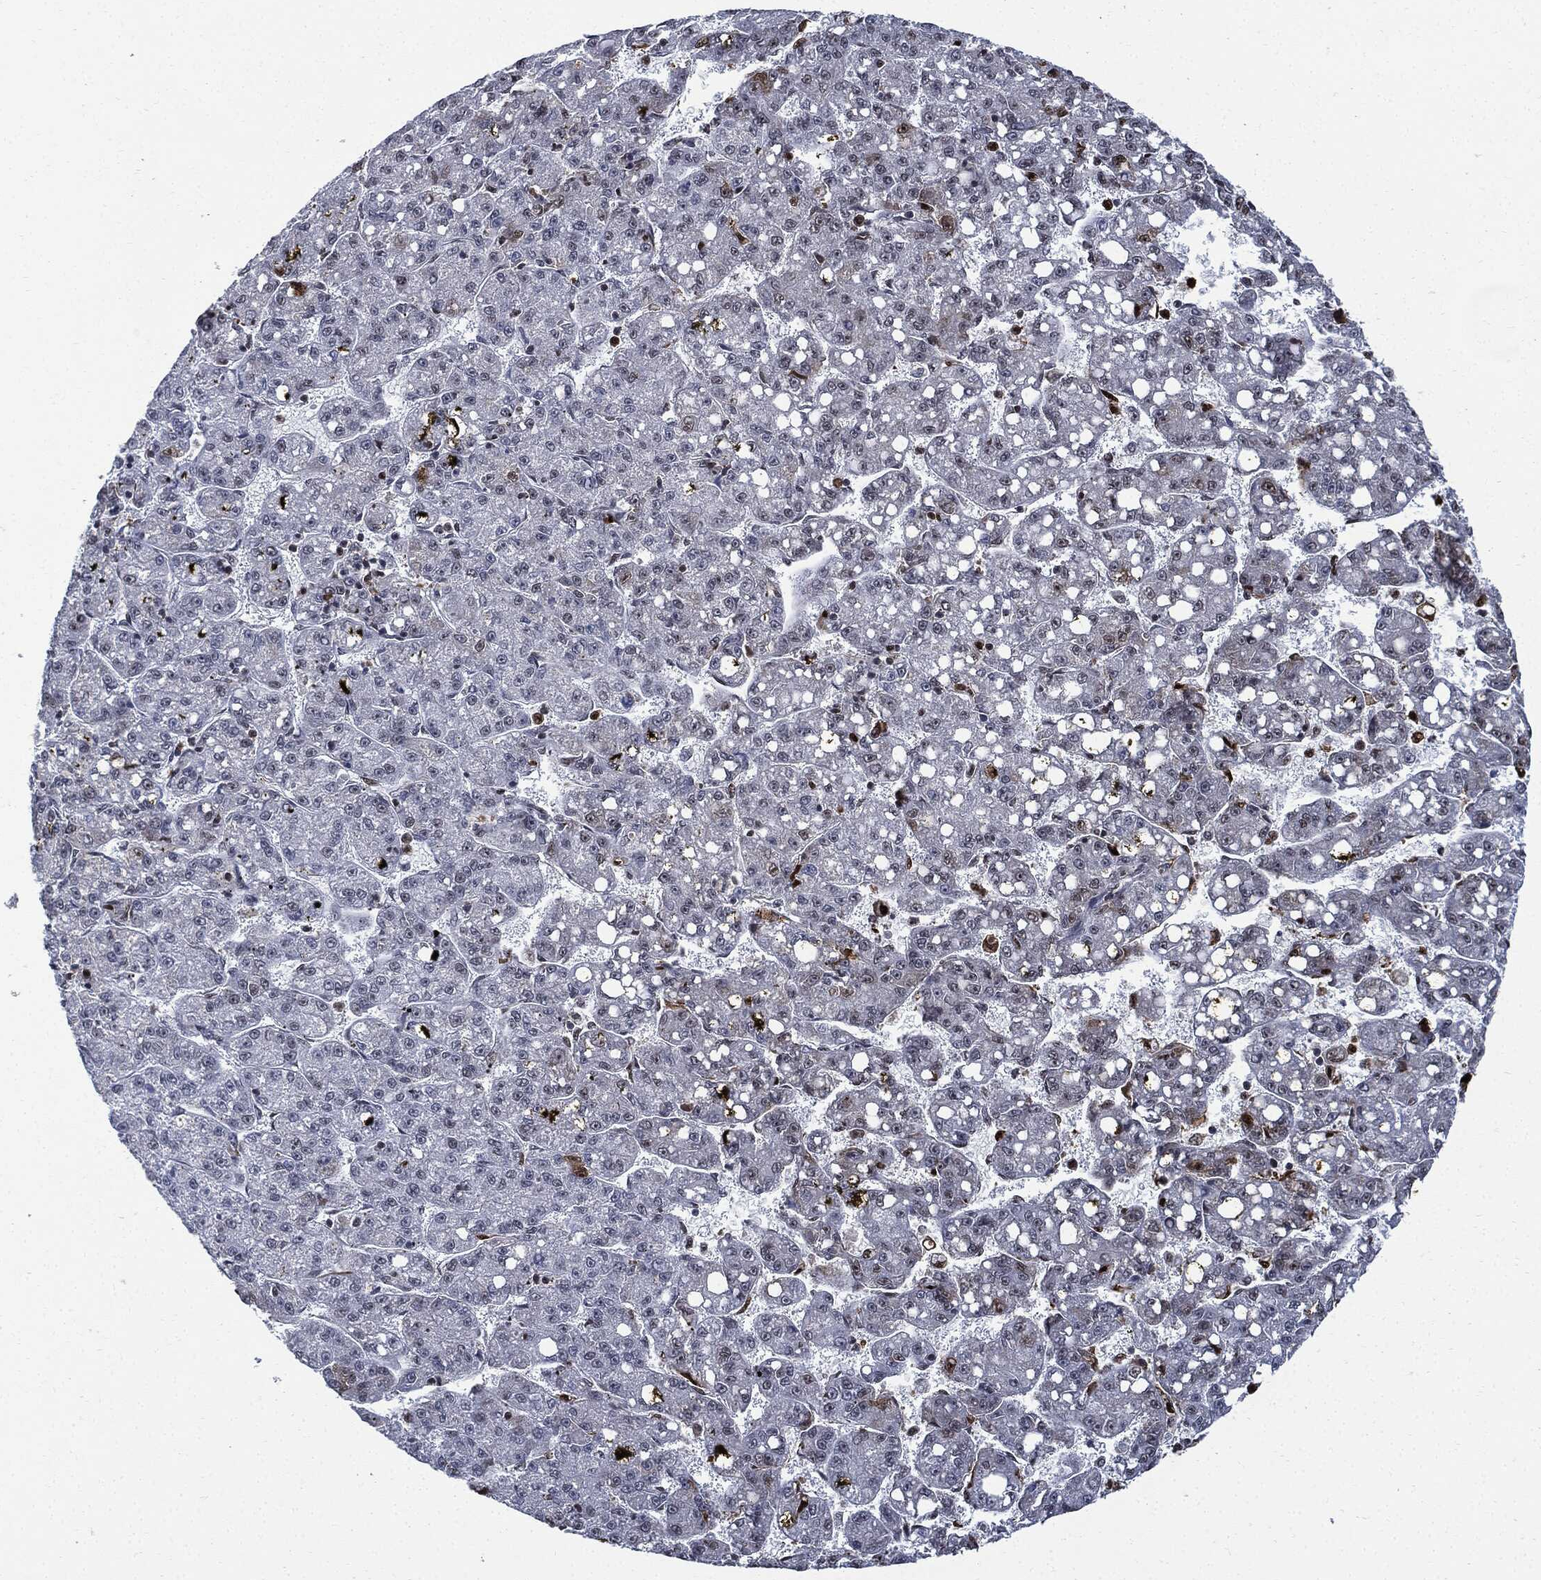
{"staining": {"intensity": "negative", "quantity": "none", "location": "none"}, "tissue": "liver cancer", "cell_type": "Tumor cells", "image_type": "cancer", "snomed": [{"axis": "morphology", "description": "Carcinoma, Hepatocellular, NOS"}, {"axis": "topography", "description": "Liver"}], "caption": "Image shows no significant protein positivity in tumor cells of liver cancer. The staining is performed using DAB (3,3'-diaminobenzidine) brown chromogen with nuclei counter-stained in using hematoxylin.", "gene": "PCNA", "patient": {"sex": "female", "age": 65}}